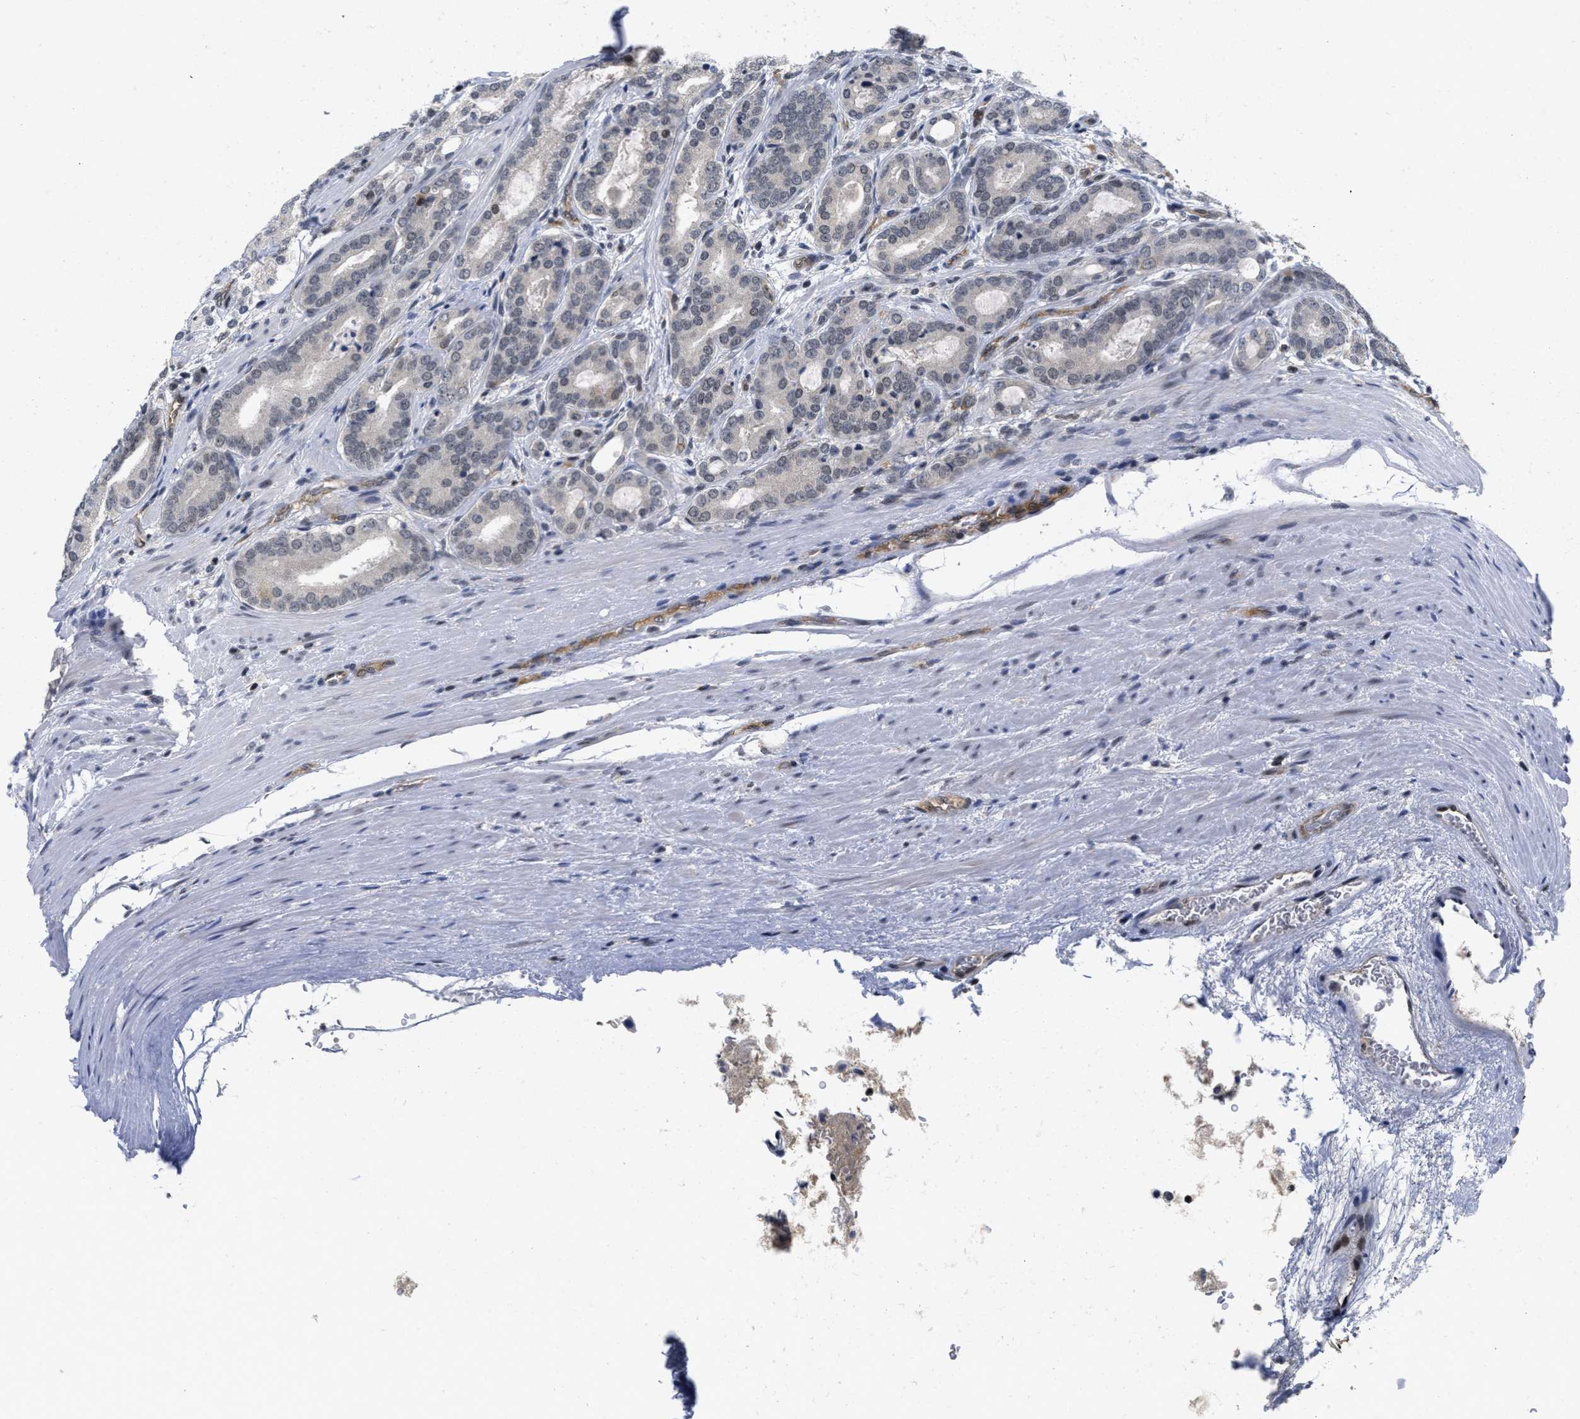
{"staining": {"intensity": "negative", "quantity": "none", "location": "none"}, "tissue": "prostate cancer", "cell_type": "Tumor cells", "image_type": "cancer", "snomed": [{"axis": "morphology", "description": "Adenocarcinoma, High grade"}, {"axis": "topography", "description": "Prostate"}], "caption": "High magnification brightfield microscopy of prostate high-grade adenocarcinoma stained with DAB (3,3'-diaminobenzidine) (brown) and counterstained with hematoxylin (blue): tumor cells show no significant expression. Brightfield microscopy of immunohistochemistry (IHC) stained with DAB (brown) and hematoxylin (blue), captured at high magnification.", "gene": "HIF1A", "patient": {"sex": "male", "age": 60}}